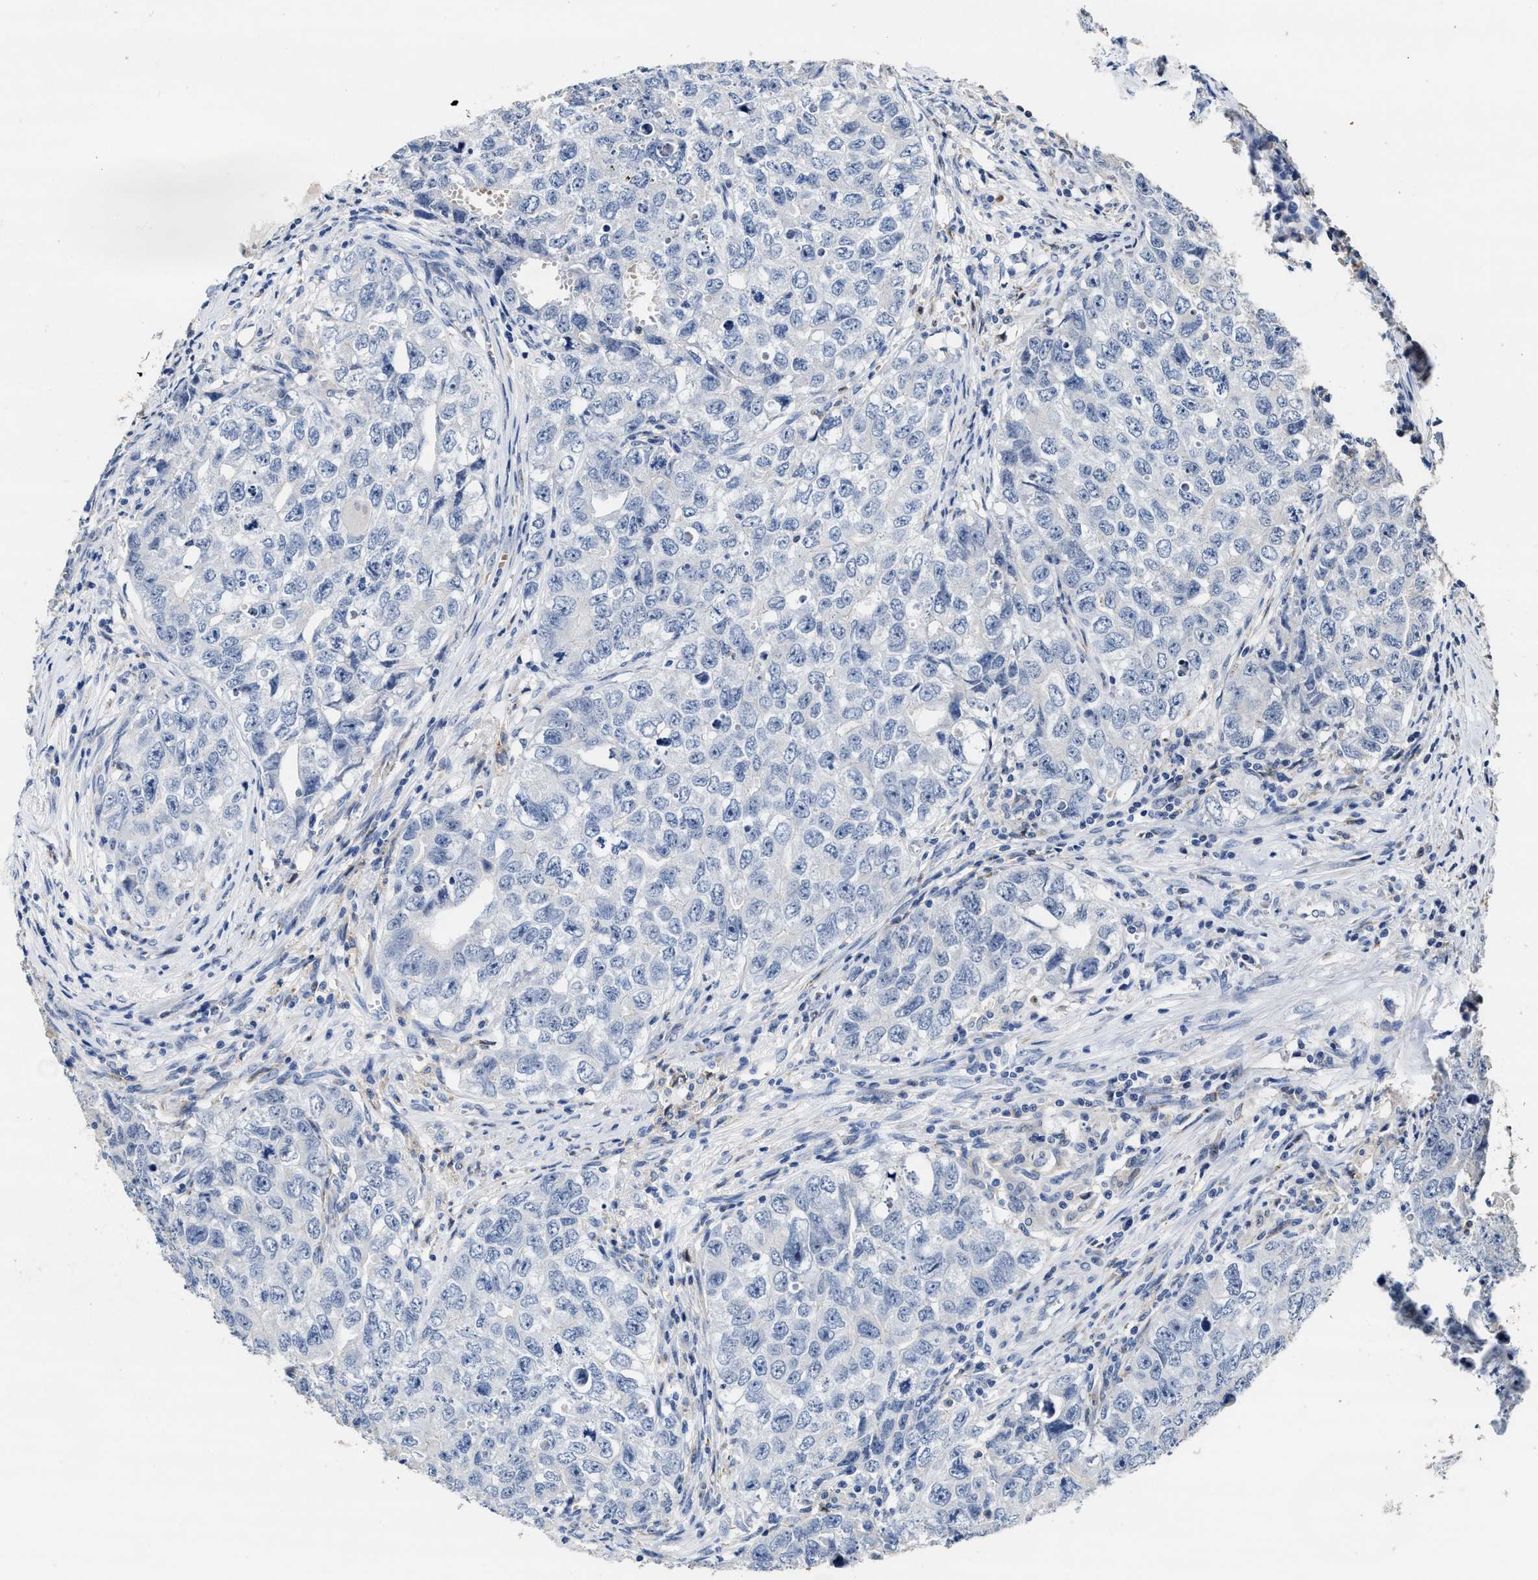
{"staining": {"intensity": "negative", "quantity": "none", "location": "none"}, "tissue": "testis cancer", "cell_type": "Tumor cells", "image_type": "cancer", "snomed": [{"axis": "morphology", "description": "Seminoma, NOS"}, {"axis": "morphology", "description": "Carcinoma, Embryonal, NOS"}, {"axis": "topography", "description": "Testis"}], "caption": "Immunohistochemical staining of human testis embryonal carcinoma exhibits no significant positivity in tumor cells.", "gene": "ZFAT", "patient": {"sex": "male", "age": 43}}